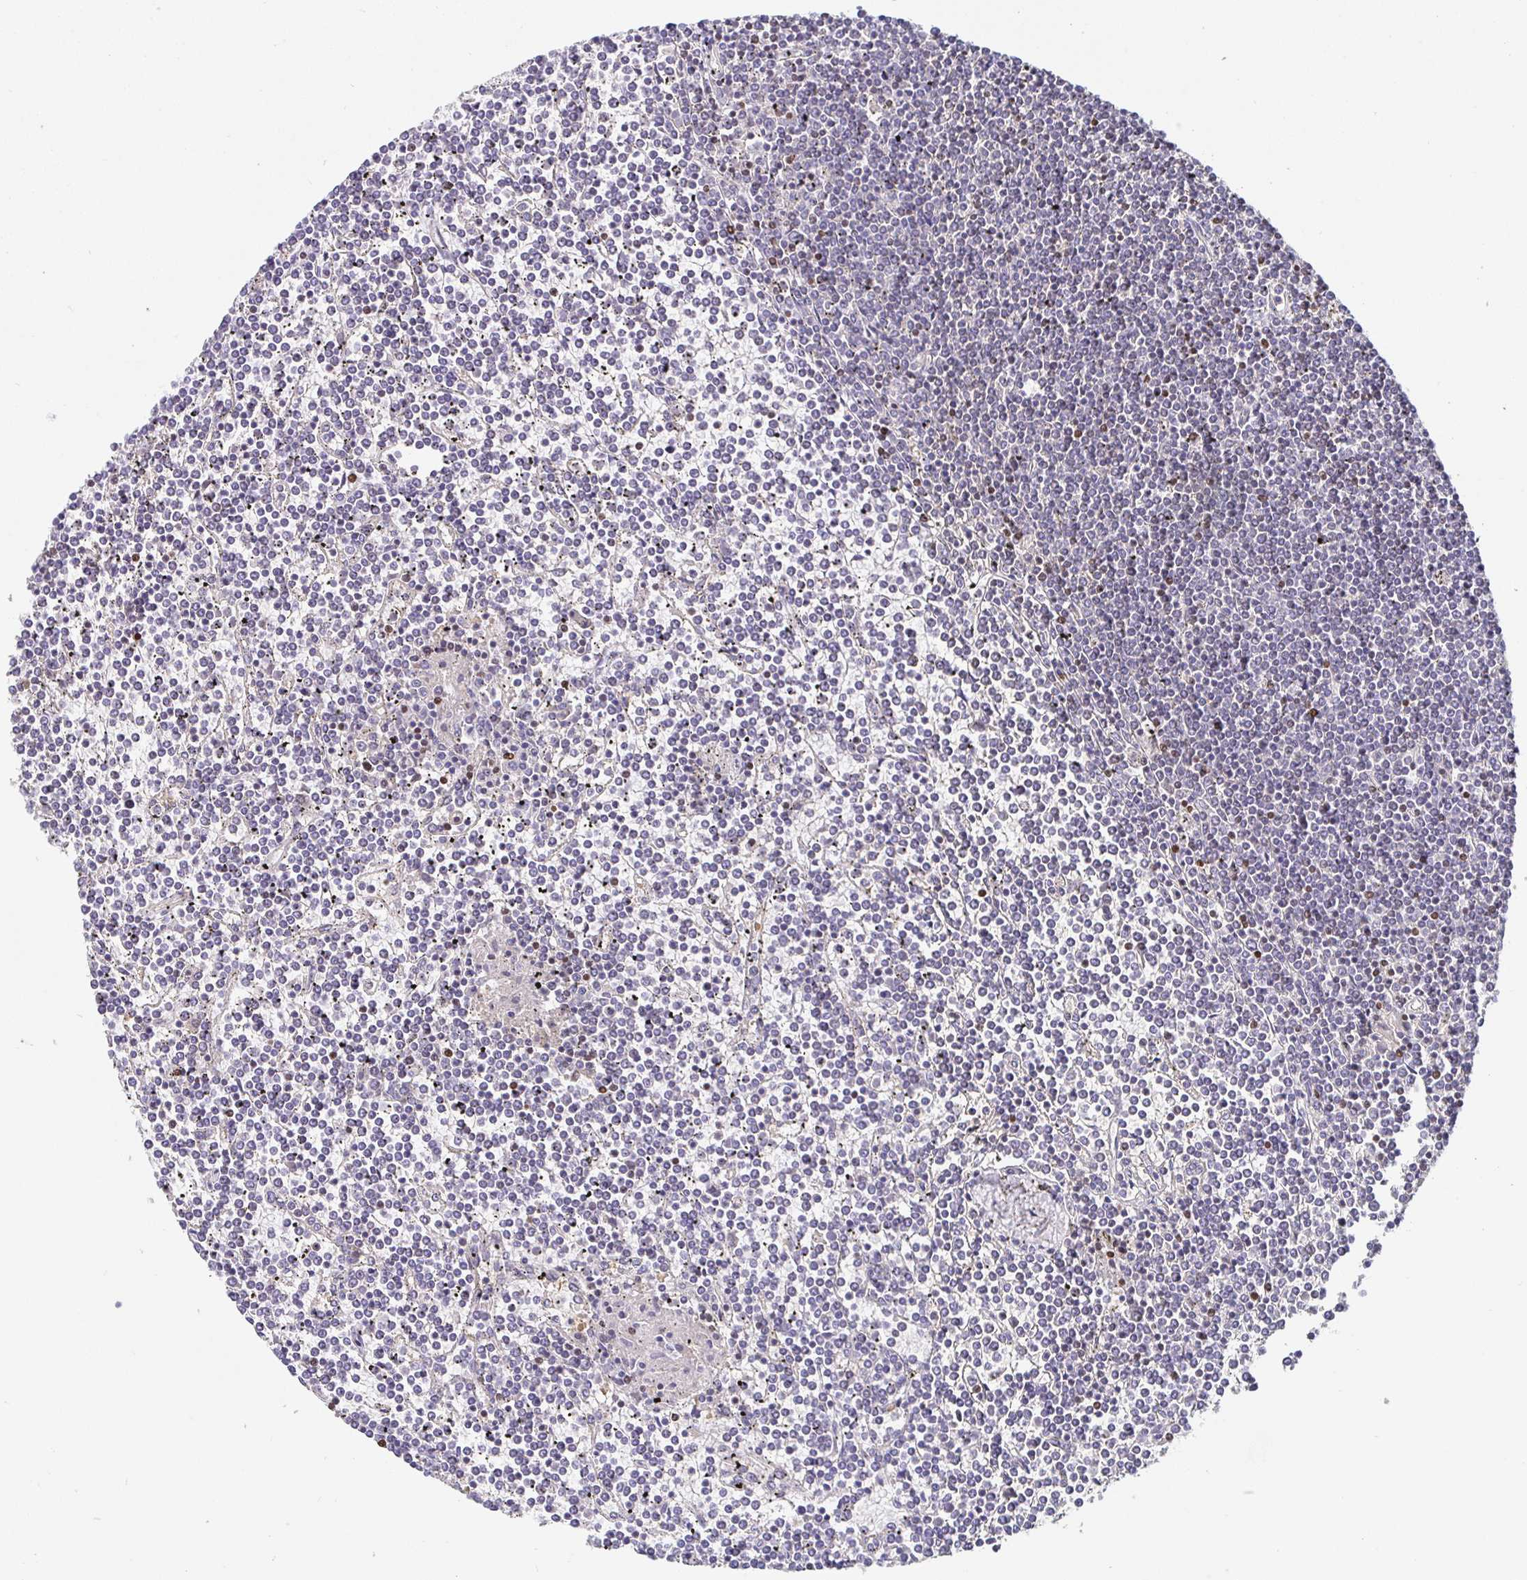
{"staining": {"intensity": "negative", "quantity": "none", "location": "none"}, "tissue": "lymphoma", "cell_type": "Tumor cells", "image_type": "cancer", "snomed": [{"axis": "morphology", "description": "Malignant lymphoma, non-Hodgkin's type, Low grade"}, {"axis": "topography", "description": "Spleen"}], "caption": "Human lymphoma stained for a protein using immunohistochemistry (IHC) displays no expression in tumor cells.", "gene": "SATB1", "patient": {"sex": "female", "age": 19}}